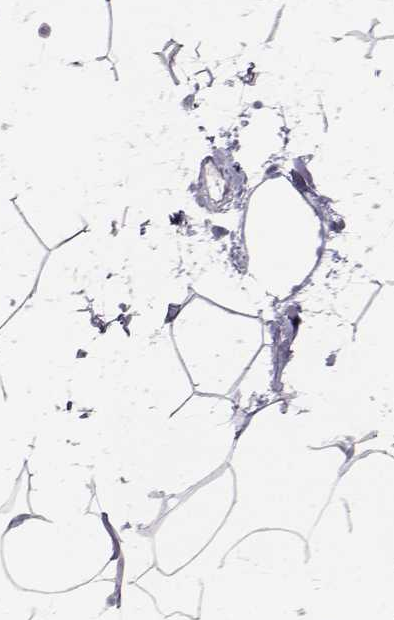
{"staining": {"intensity": "negative", "quantity": "none", "location": "none"}, "tissue": "breast", "cell_type": "Adipocytes", "image_type": "normal", "snomed": [{"axis": "morphology", "description": "Normal tissue, NOS"}, {"axis": "topography", "description": "Breast"}], "caption": "A micrograph of breast stained for a protein reveals no brown staining in adipocytes. (DAB (3,3'-diaminobenzidine) immunohistochemistry with hematoxylin counter stain).", "gene": "KRT31", "patient": {"sex": "female", "age": 32}}